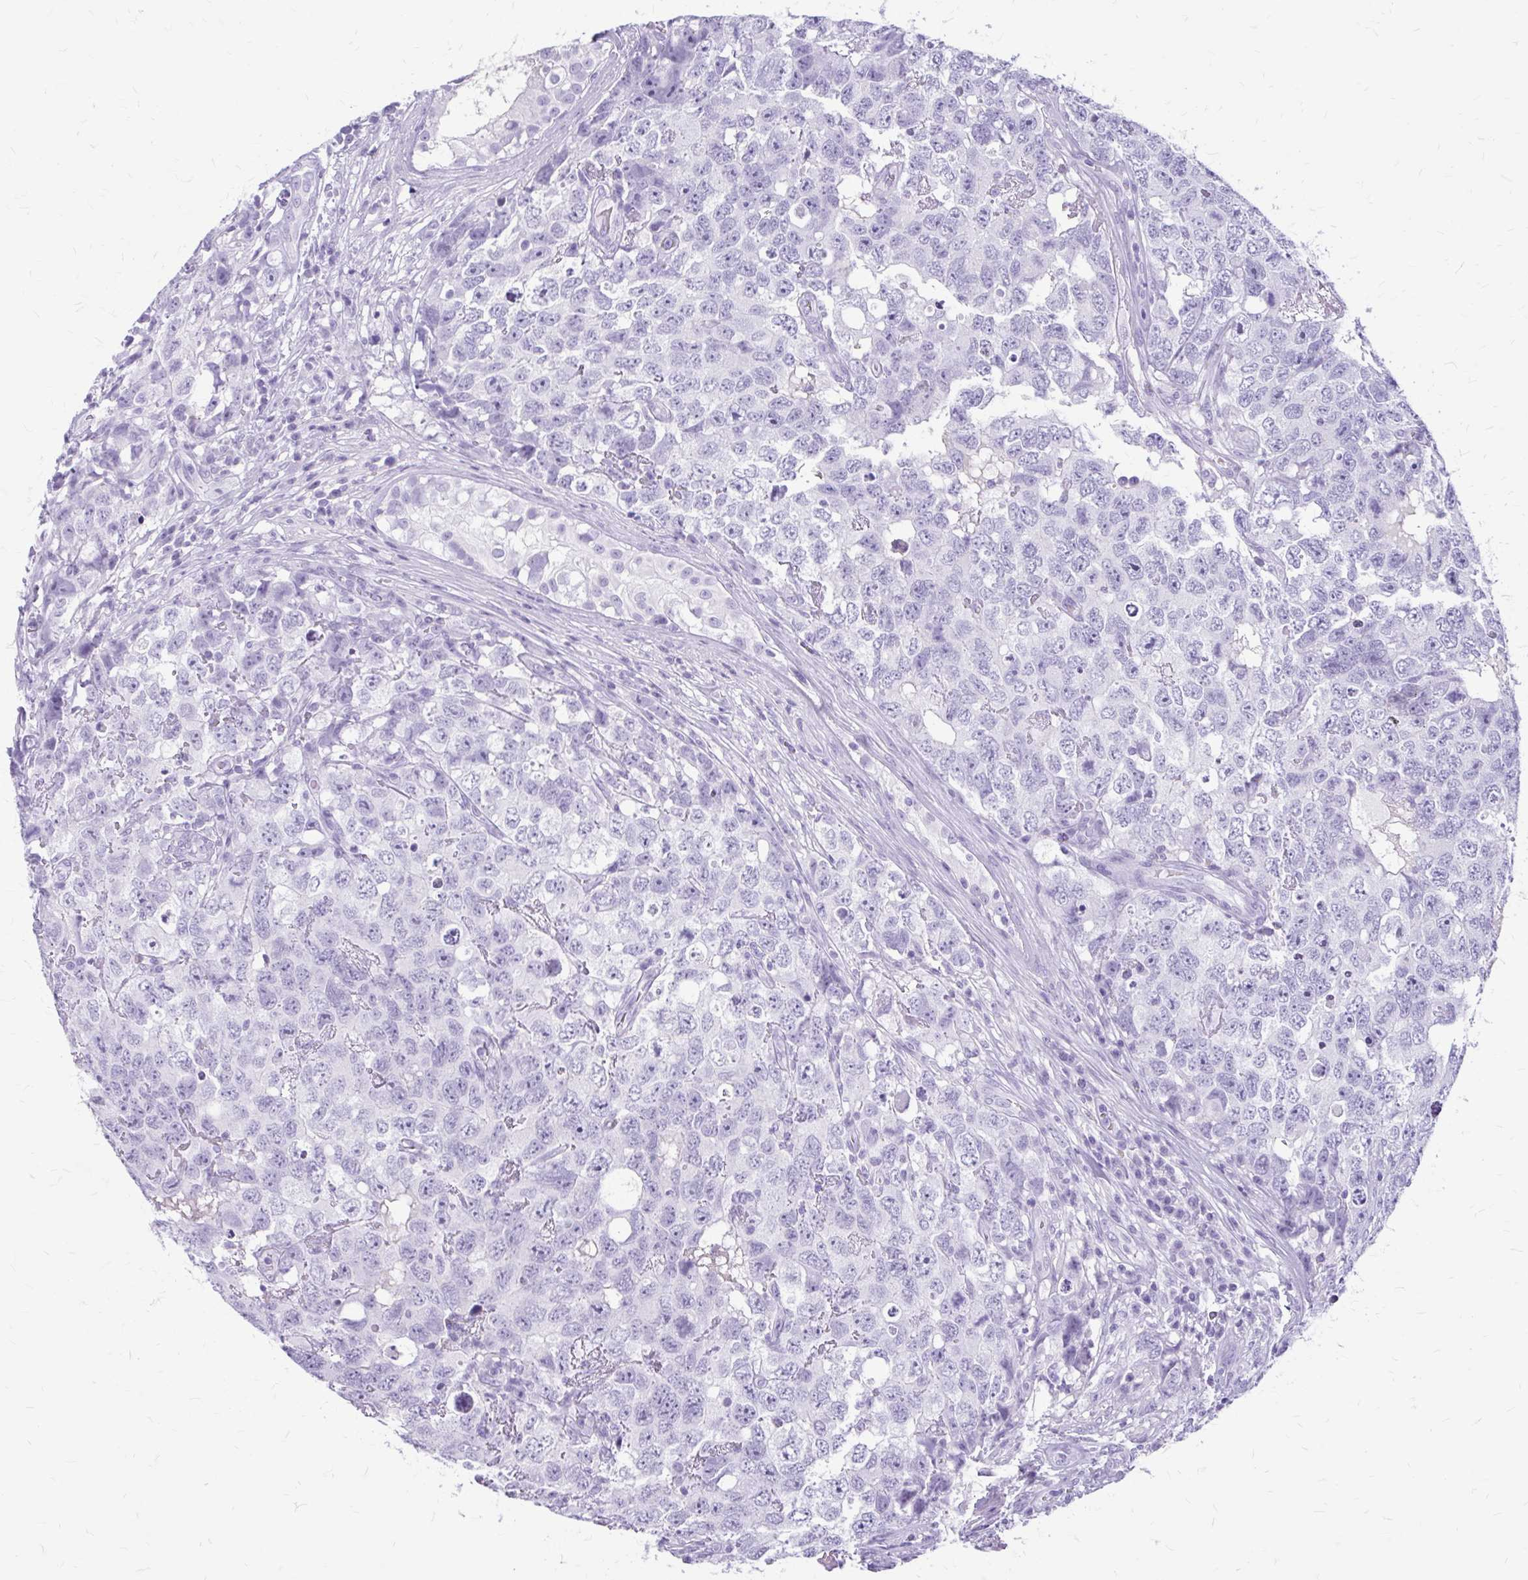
{"staining": {"intensity": "negative", "quantity": "none", "location": "none"}, "tissue": "testis cancer", "cell_type": "Tumor cells", "image_type": "cancer", "snomed": [{"axis": "morphology", "description": "Carcinoma, Embryonal, NOS"}, {"axis": "topography", "description": "Testis"}], "caption": "There is no significant expression in tumor cells of testis cancer. (Stains: DAB (3,3'-diaminobenzidine) immunohistochemistry (IHC) with hematoxylin counter stain, Microscopy: brightfield microscopy at high magnification).", "gene": "KLHDC7A", "patient": {"sex": "male", "age": 22}}